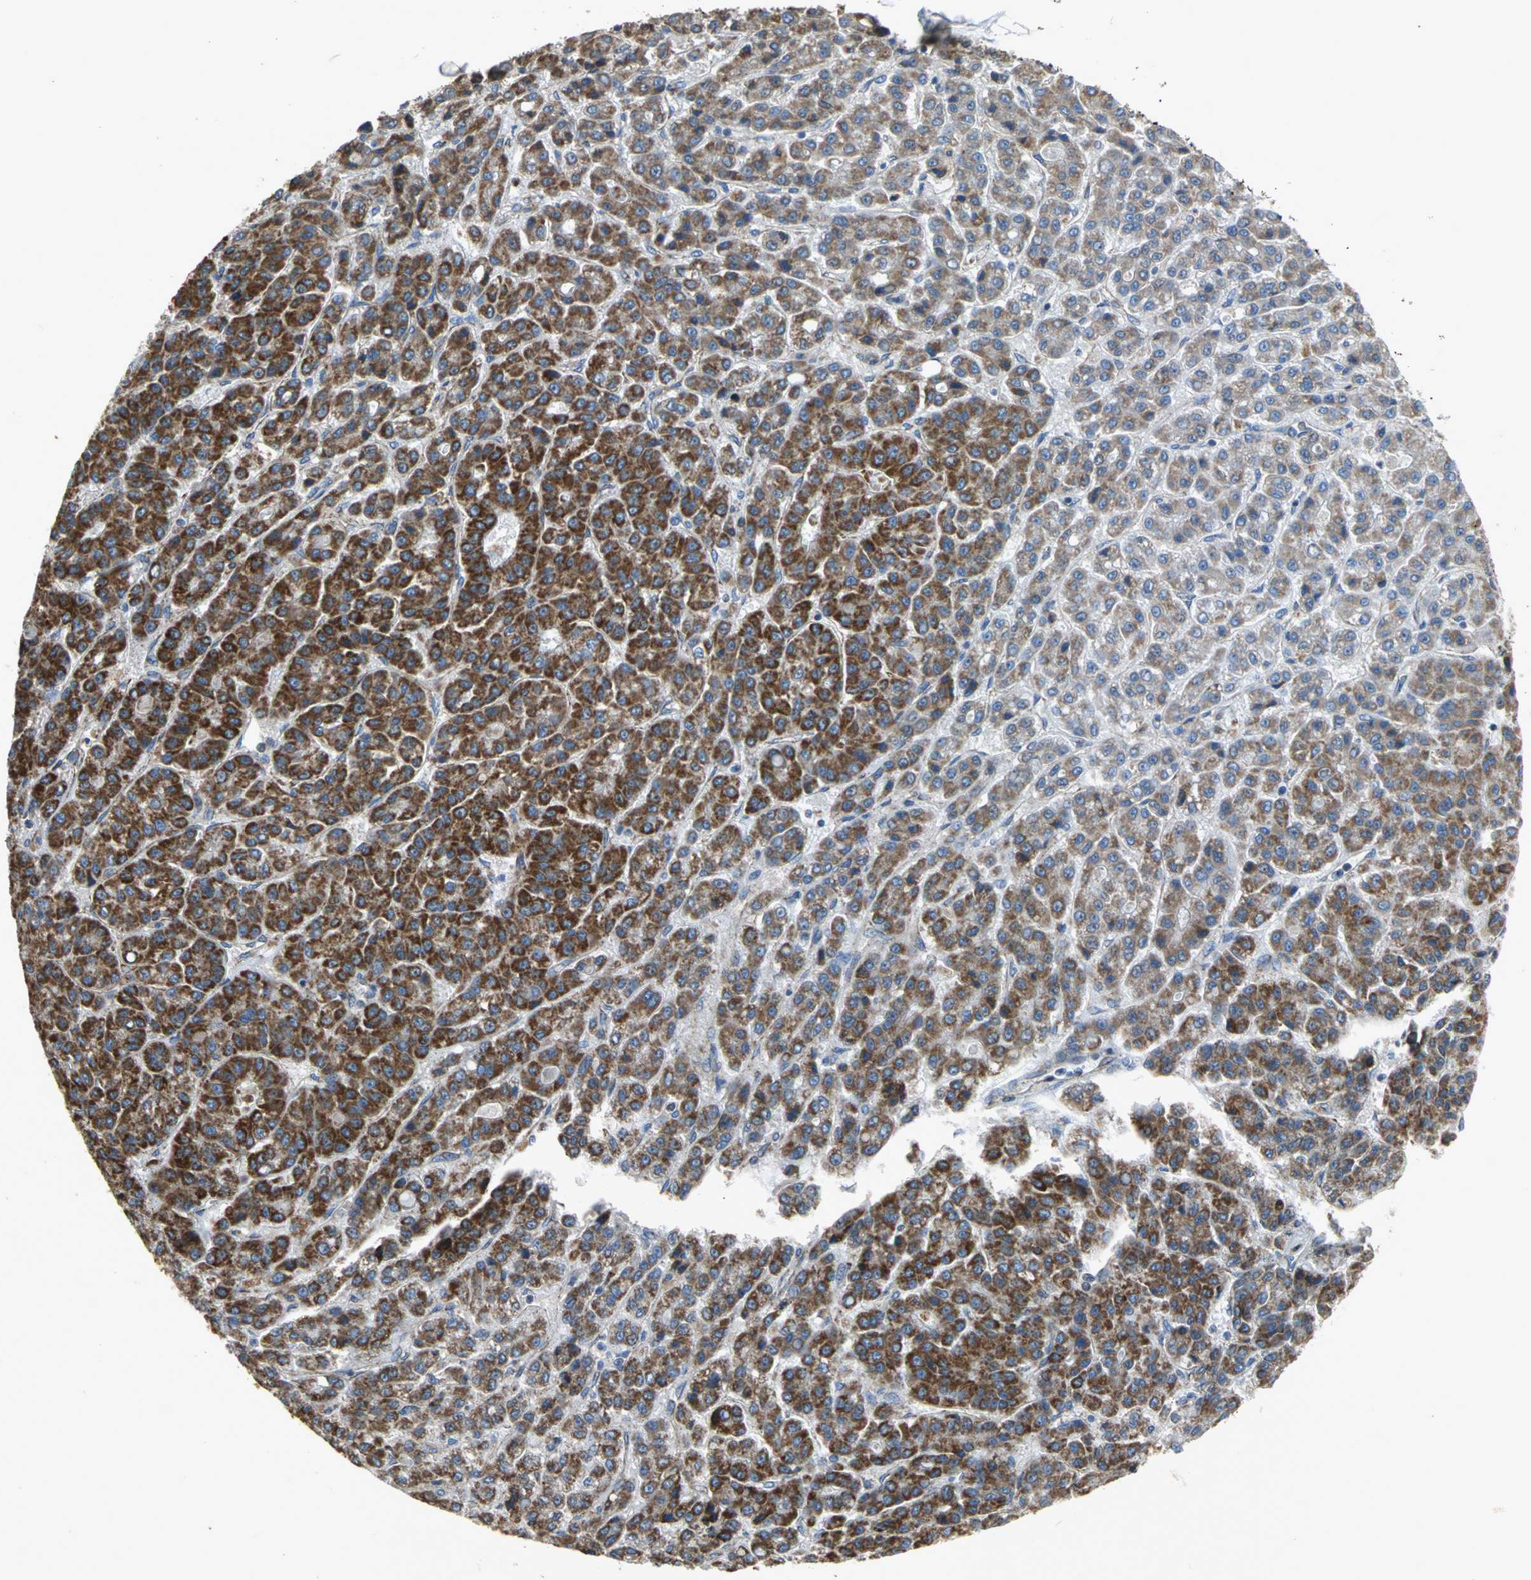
{"staining": {"intensity": "strong", "quantity": ">75%", "location": "cytoplasmic/membranous"}, "tissue": "liver cancer", "cell_type": "Tumor cells", "image_type": "cancer", "snomed": [{"axis": "morphology", "description": "Carcinoma, Hepatocellular, NOS"}, {"axis": "topography", "description": "Liver"}], "caption": "Protein expression analysis of liver cancer reveals strong cytoplasmic/membranous expression in approximately >75% of tumor cells.", "gene": "NDUFB5", "patient": {"sex": "male", "age": 70}}